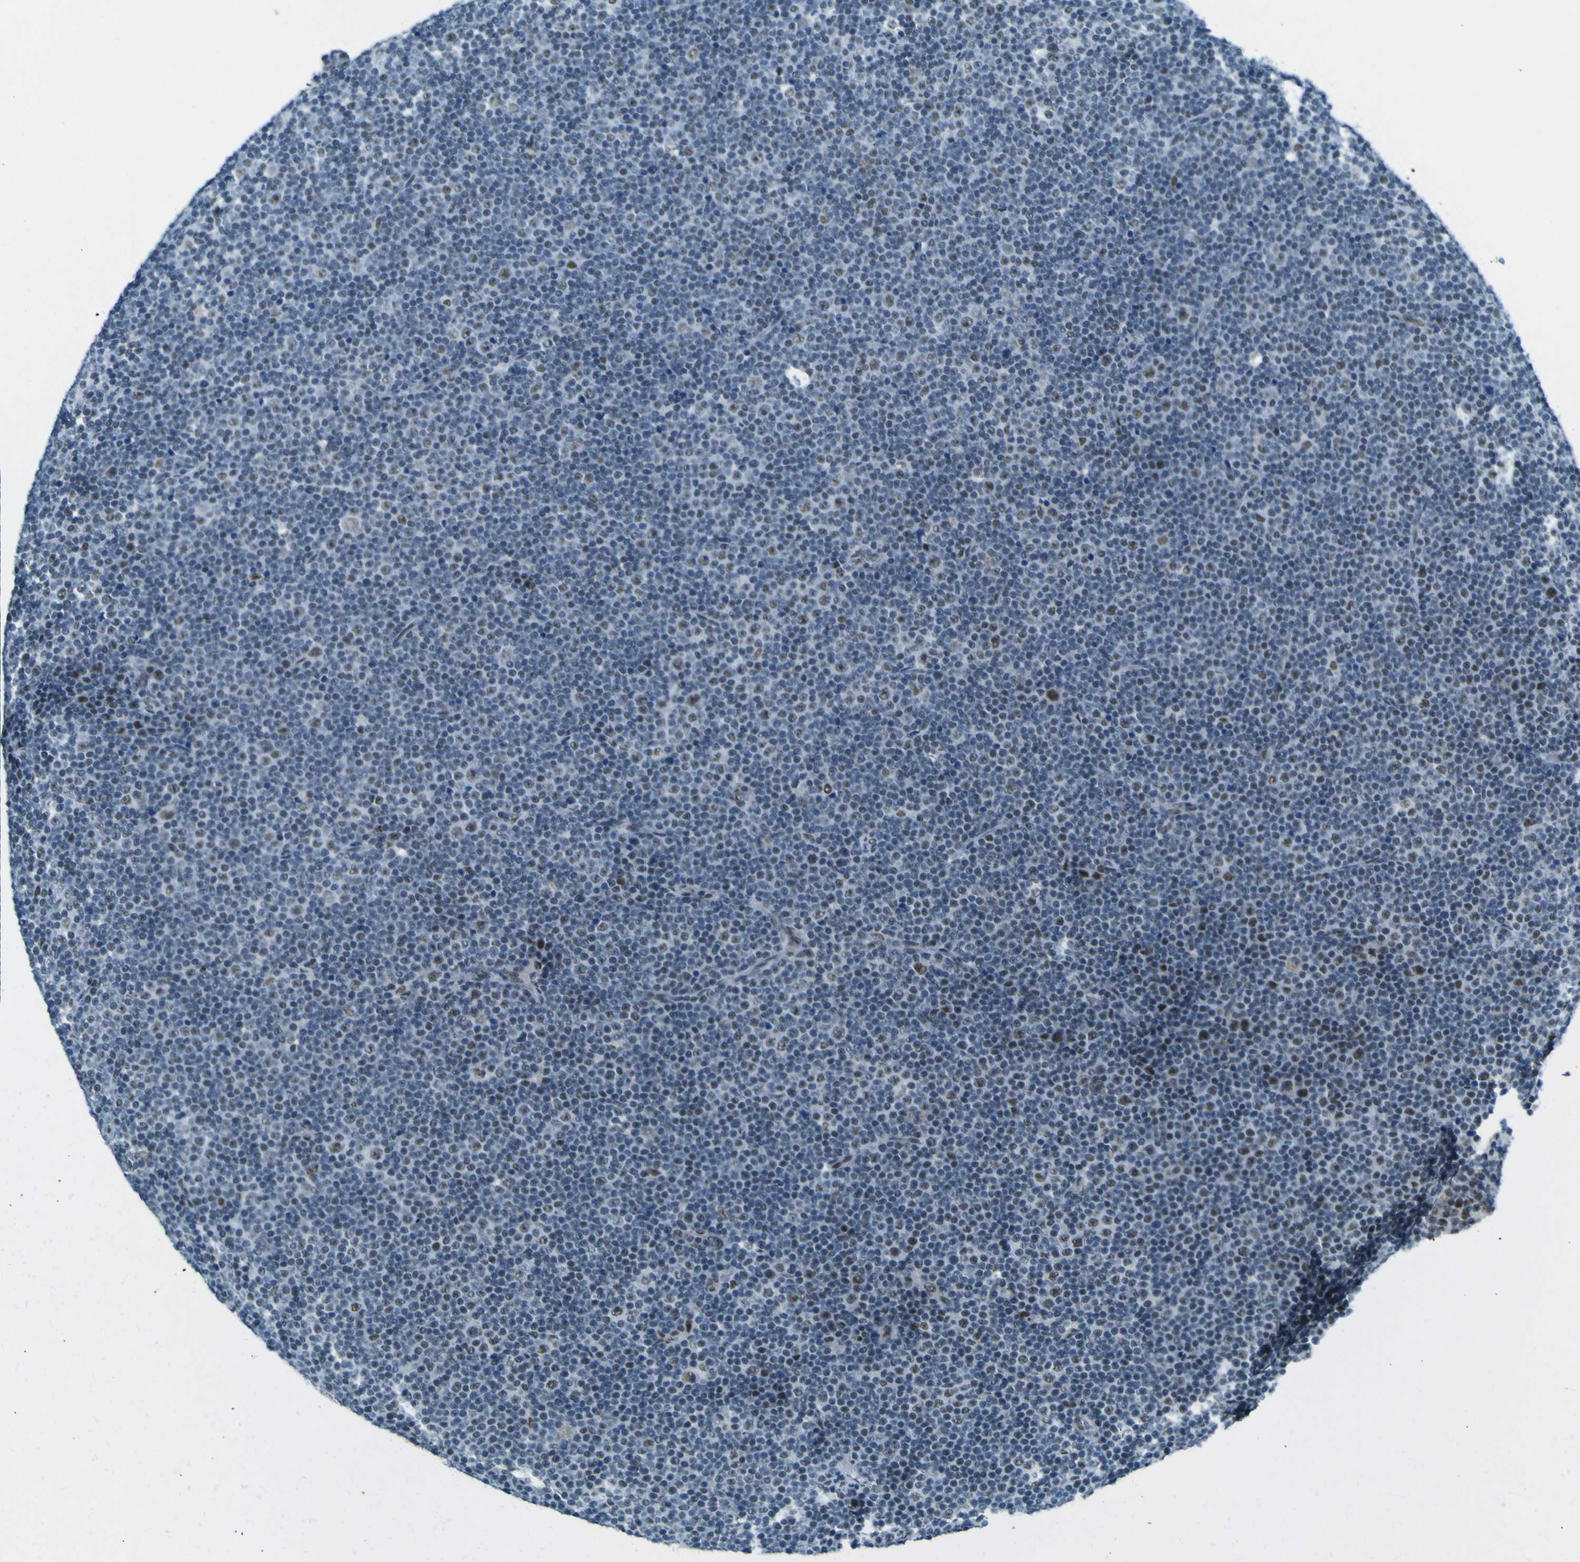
{"staining": {"intensity": "weak", "quantity": "<25%", "location": "nuclear"}, "tissue": "lymphoma", "cell_type": "Tumor cells", "image_type": "cancer", "snomed": [{"axis": "morphology", "description": "Malignant lymphoma, non-Hodgkin's type, Low grade"}, {"axis": "topography", "description": "Lymph node"}], "caption": "Protein analysis of low-grade malignant lymphoma, non-Hodgkin's type shows no significant positivity in tumor cells.", "gene": "CEBPG", "patient": {"sex": "female", "age": 67}}